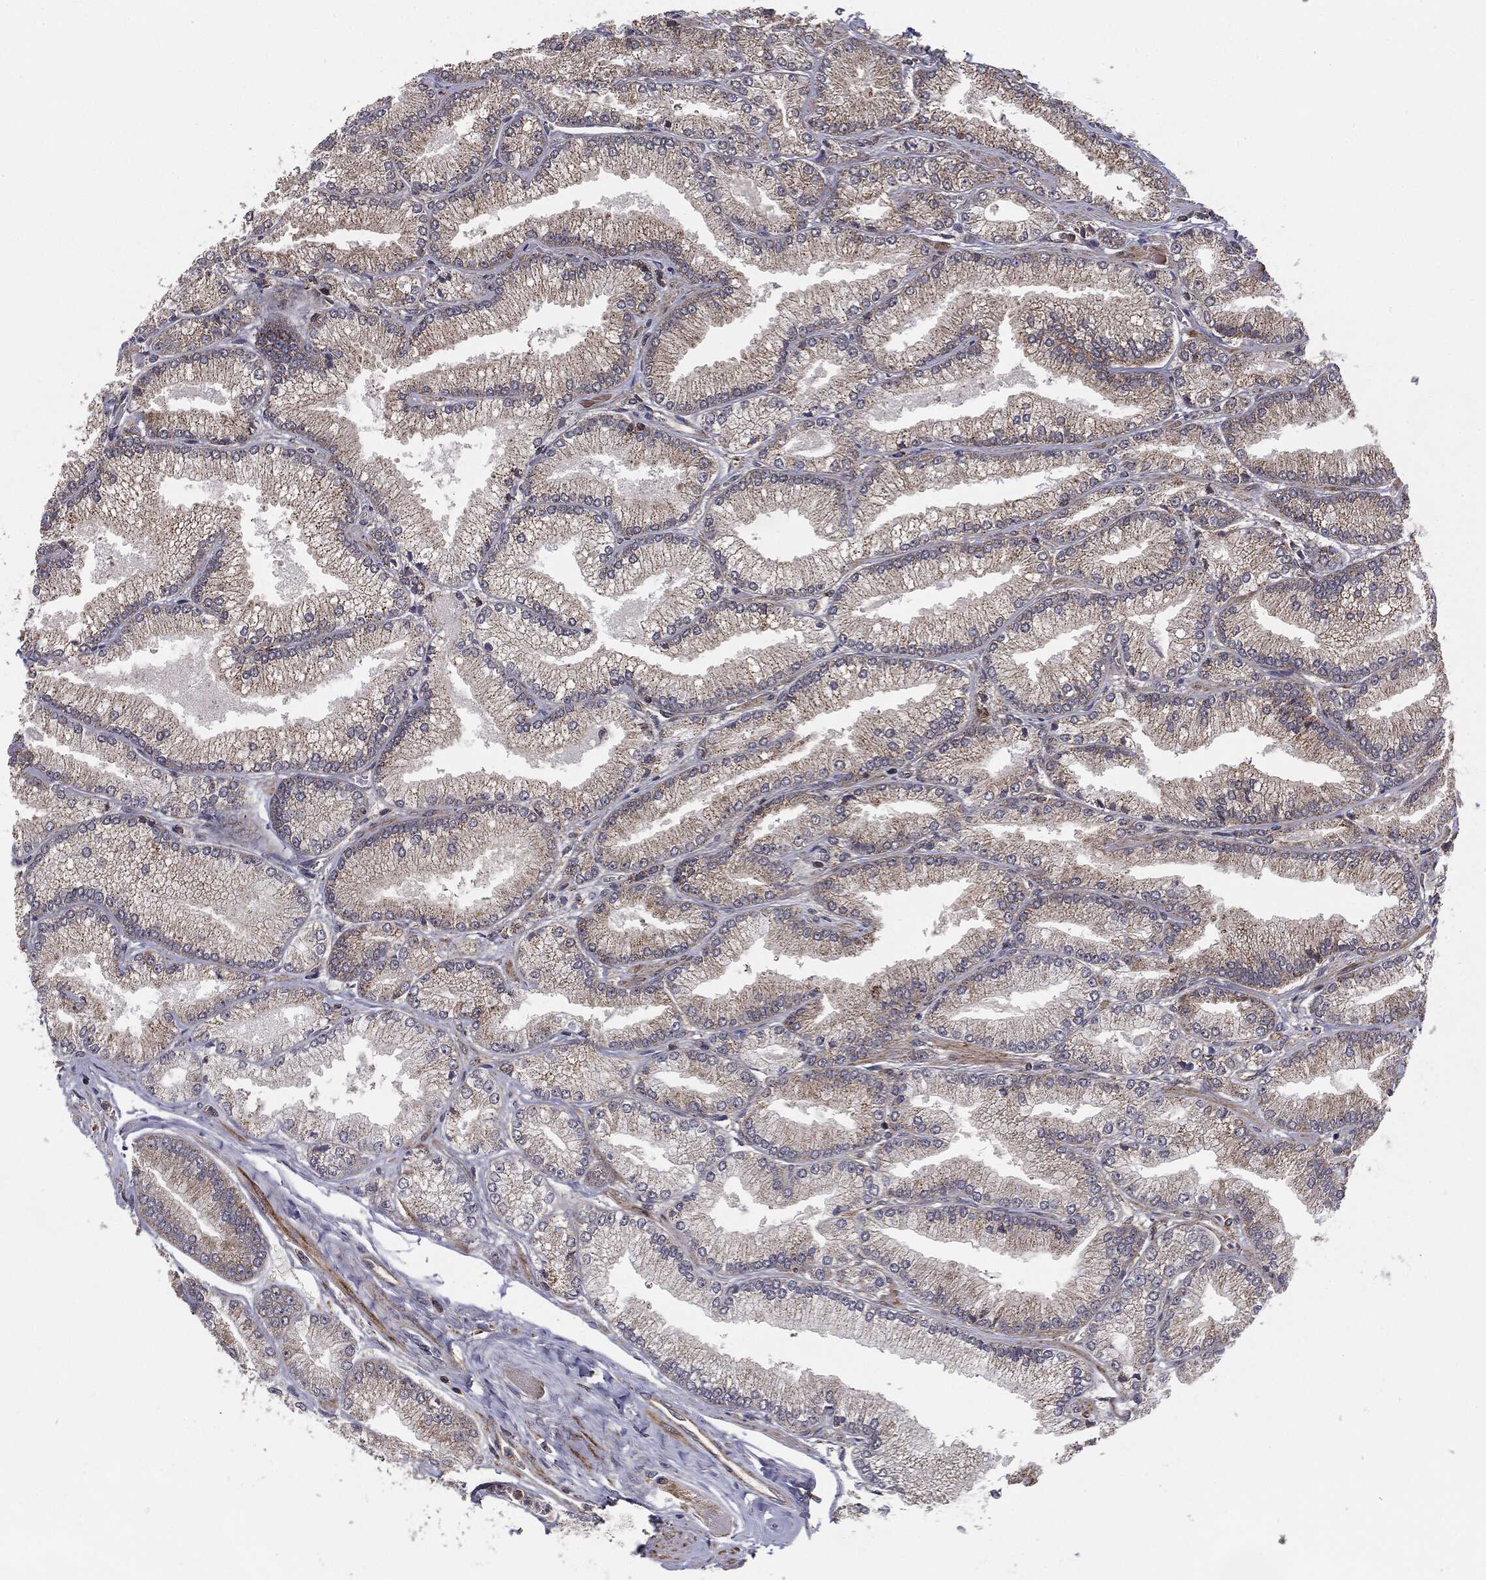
{"staining": {"intensity": "negative", "quantity": "none", "location": "none"}, "tissue": "prostate cancer", "cell_type": "Tumor cells", "image_type": "cancer", "snomed": [{"axis": "morphology", "description": "Adenocarcinoma, Low grade"}, {"axis": "topography", "description": "Prostate"}], "caption": "Prostate adenocarcinoma (low-grade) stained for a protein using immunohistochemistry shows no staining tumor cells.", "gene": "MTOR", "patient": {"sex": "male", "age": 67}}